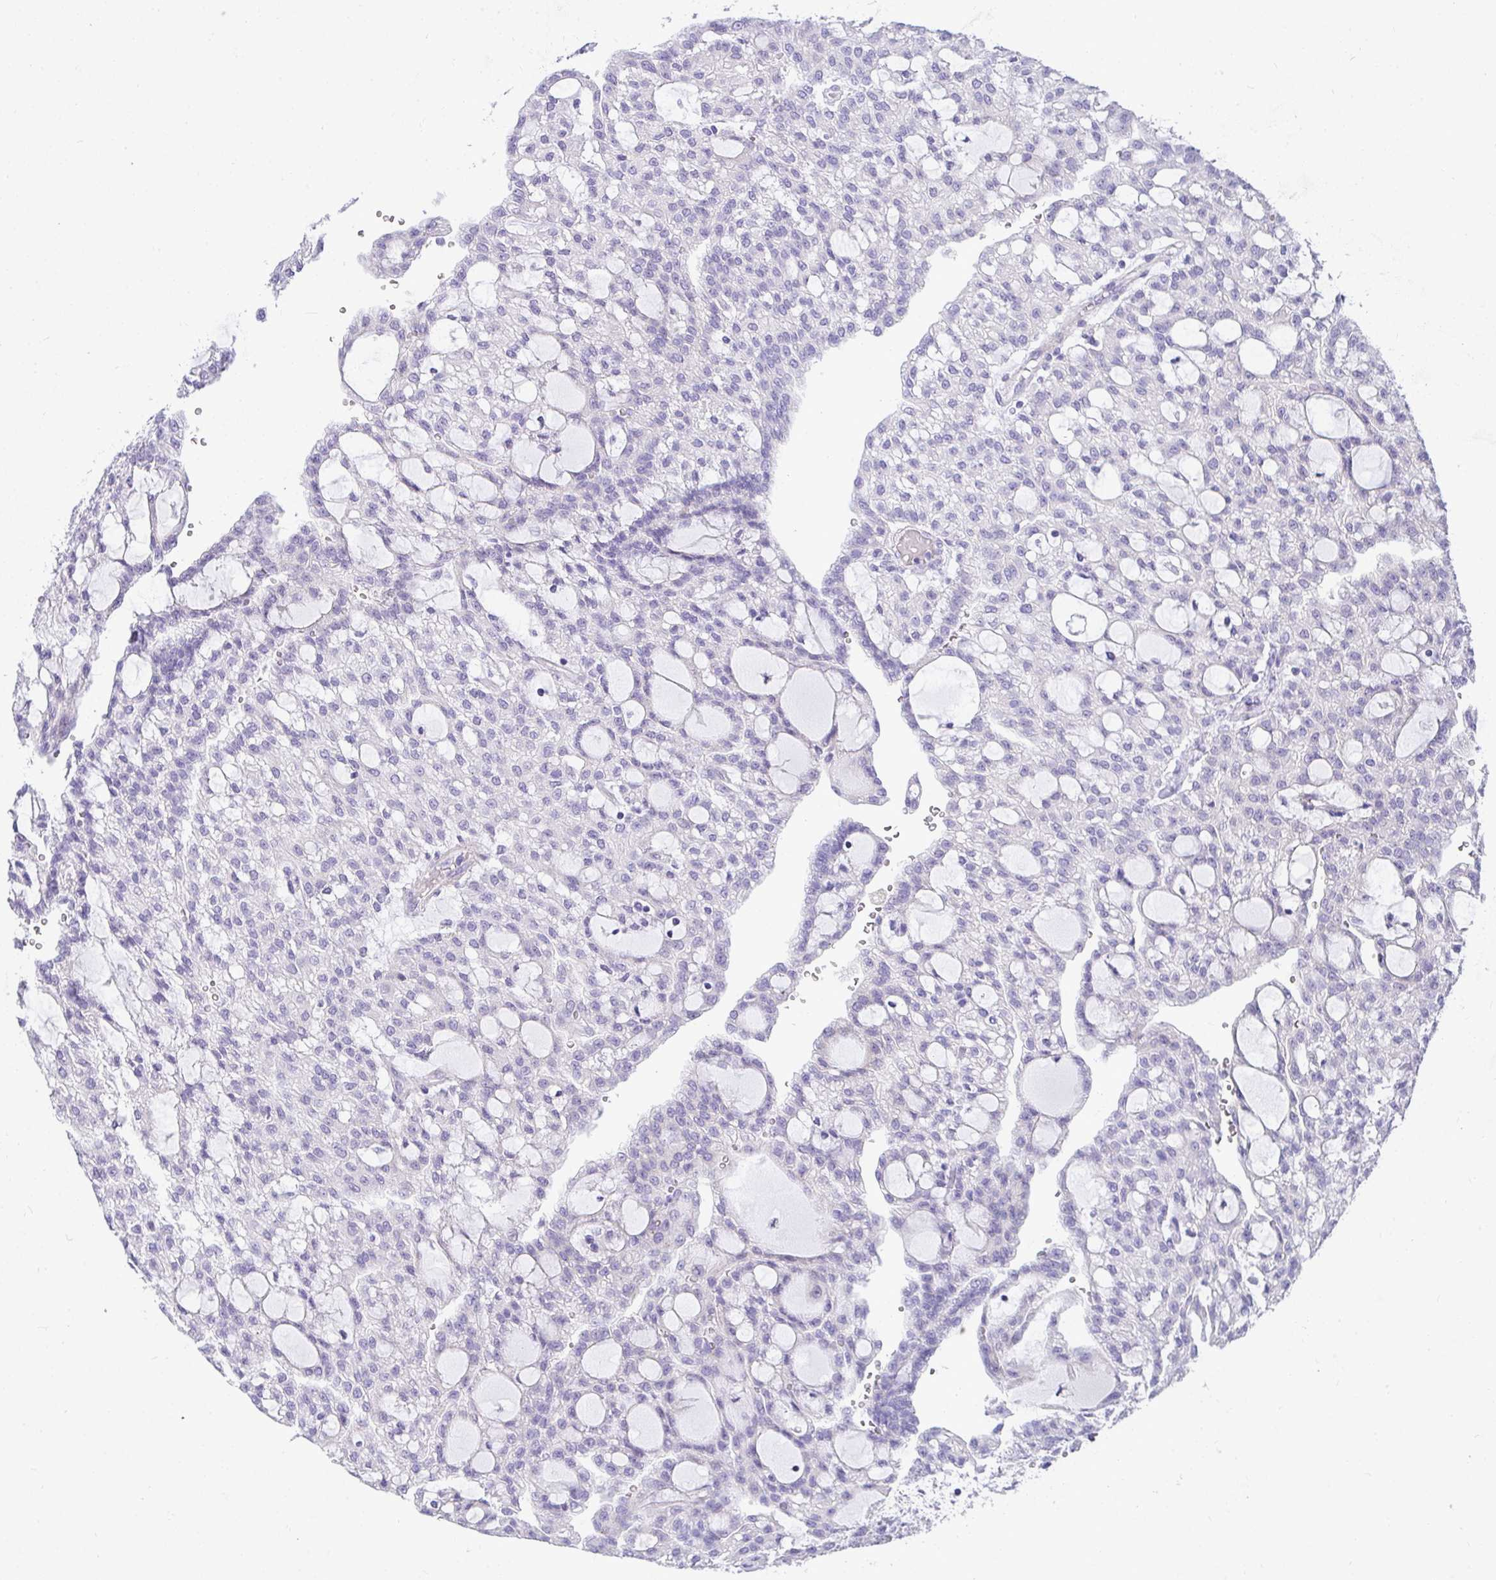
{"staining": {"intensity": "negative", "quantity": "none", "location": "none"}, "tissue": "renal cancer", "cell_type": "Tumor cells", "image_type": "cancer", "snomed": [{"axis": "morphology", "description": "Adenocarcinoma, NOS"}, {"axis": "topography", "description": "Kidney"}], "caption": "Tumor cells show no significant expression in adenocarcinoma (renal). Nuclei are stained in blue.", "gene": "AK5", "patient": {"sex": "male", "age": 63}}